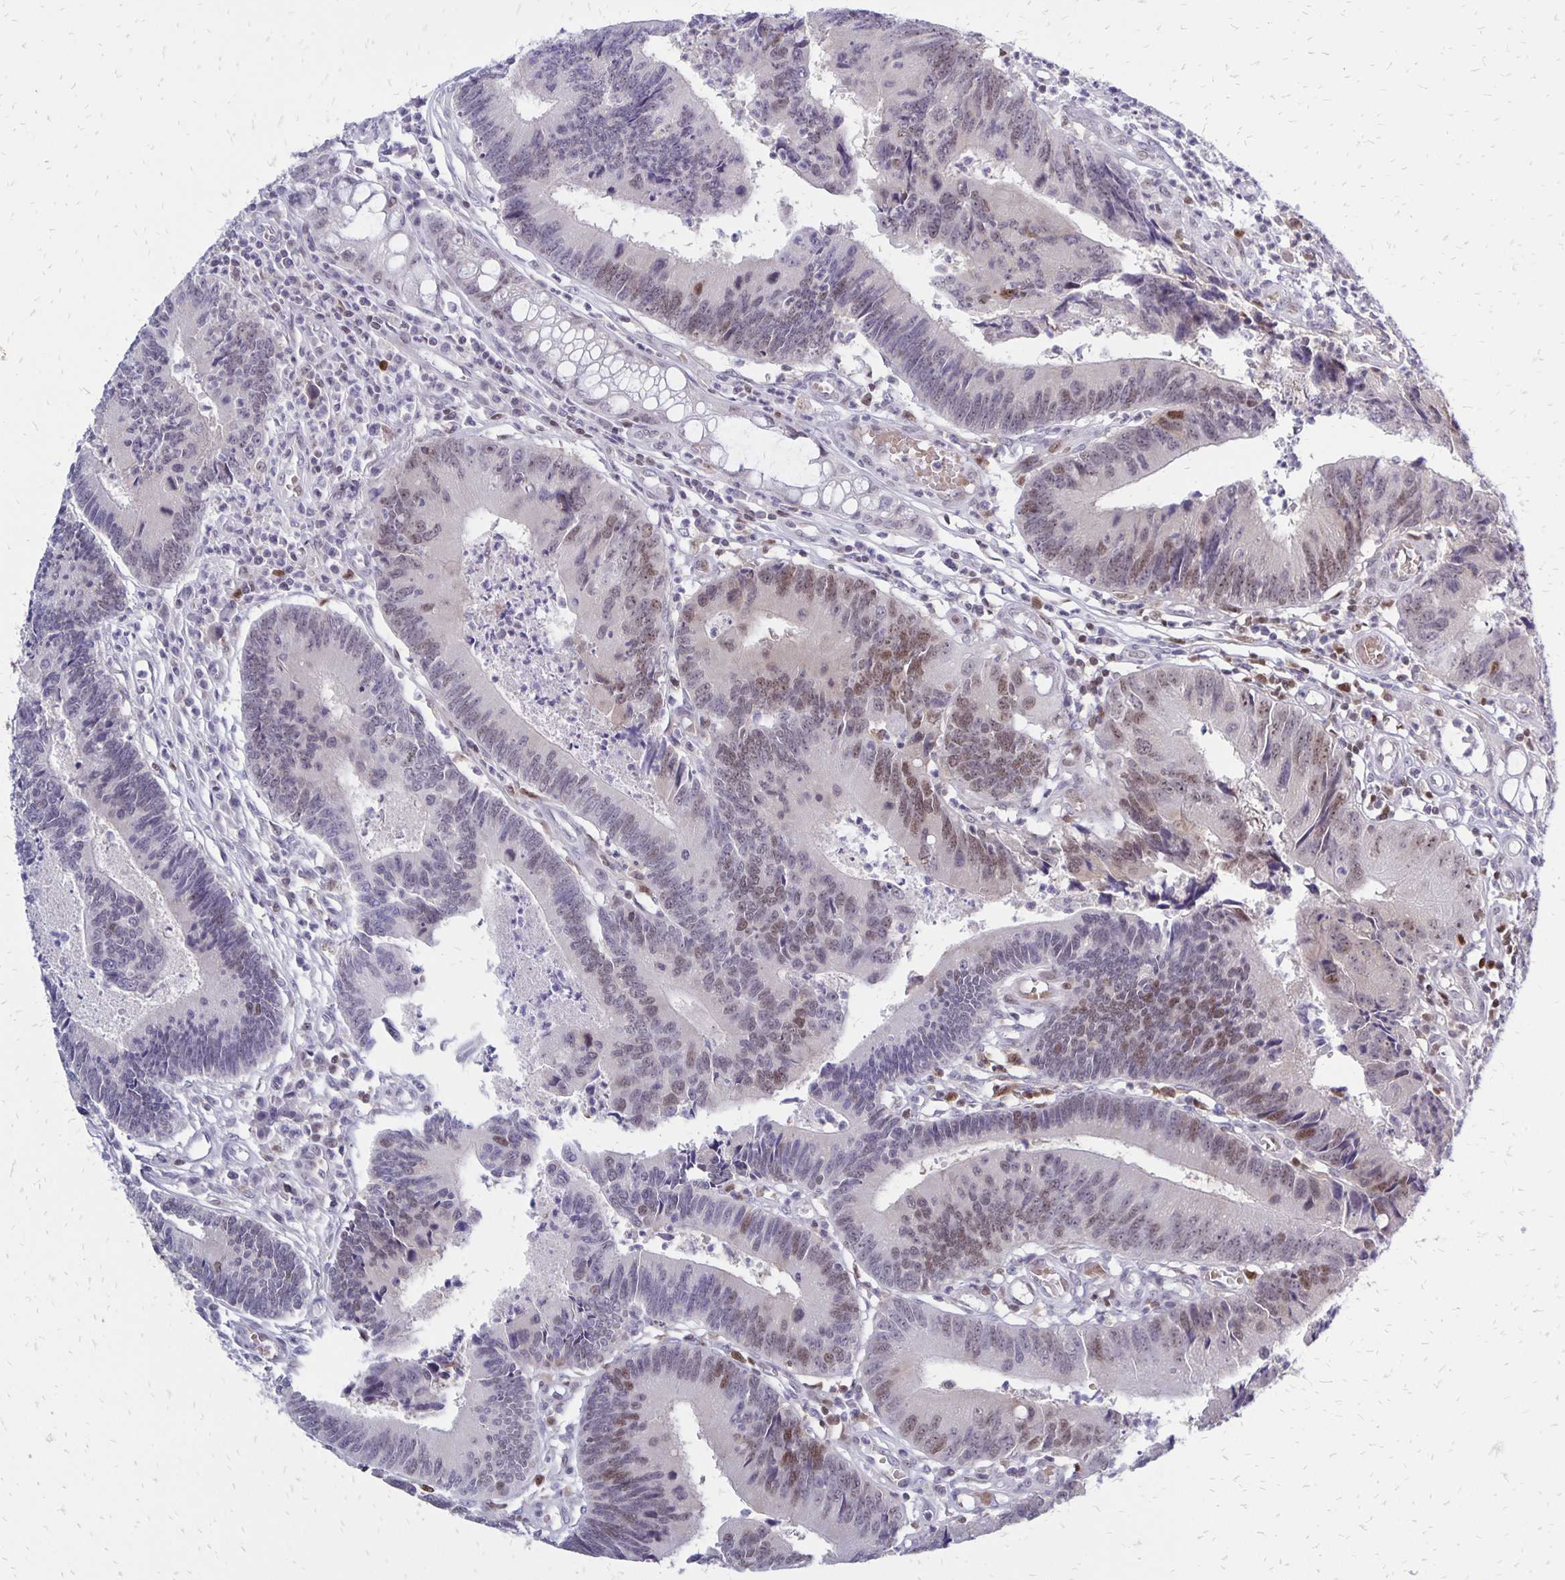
{"staining": {"intensity": "weak", "quantity": "<25%", "location": "nuclear"}, "tissue": "colorectal cancer", "cell_type": "Tumor cells", "image_type": "cancer", "snomed": [{"axis": "morphology", "description": "Adenocarcinoma, NOS"}, {"axis": "topography", "description": "Colon"}], "caption": "Immunohistochemistry (IHC) histopathology image of neoplastic tissue: human colorectal adenocarcinoma stained with DAB exhibits no significant protein staining in tumor cells.", "gene": "DCK", "patient": {"sex": "female", "age": 67}}